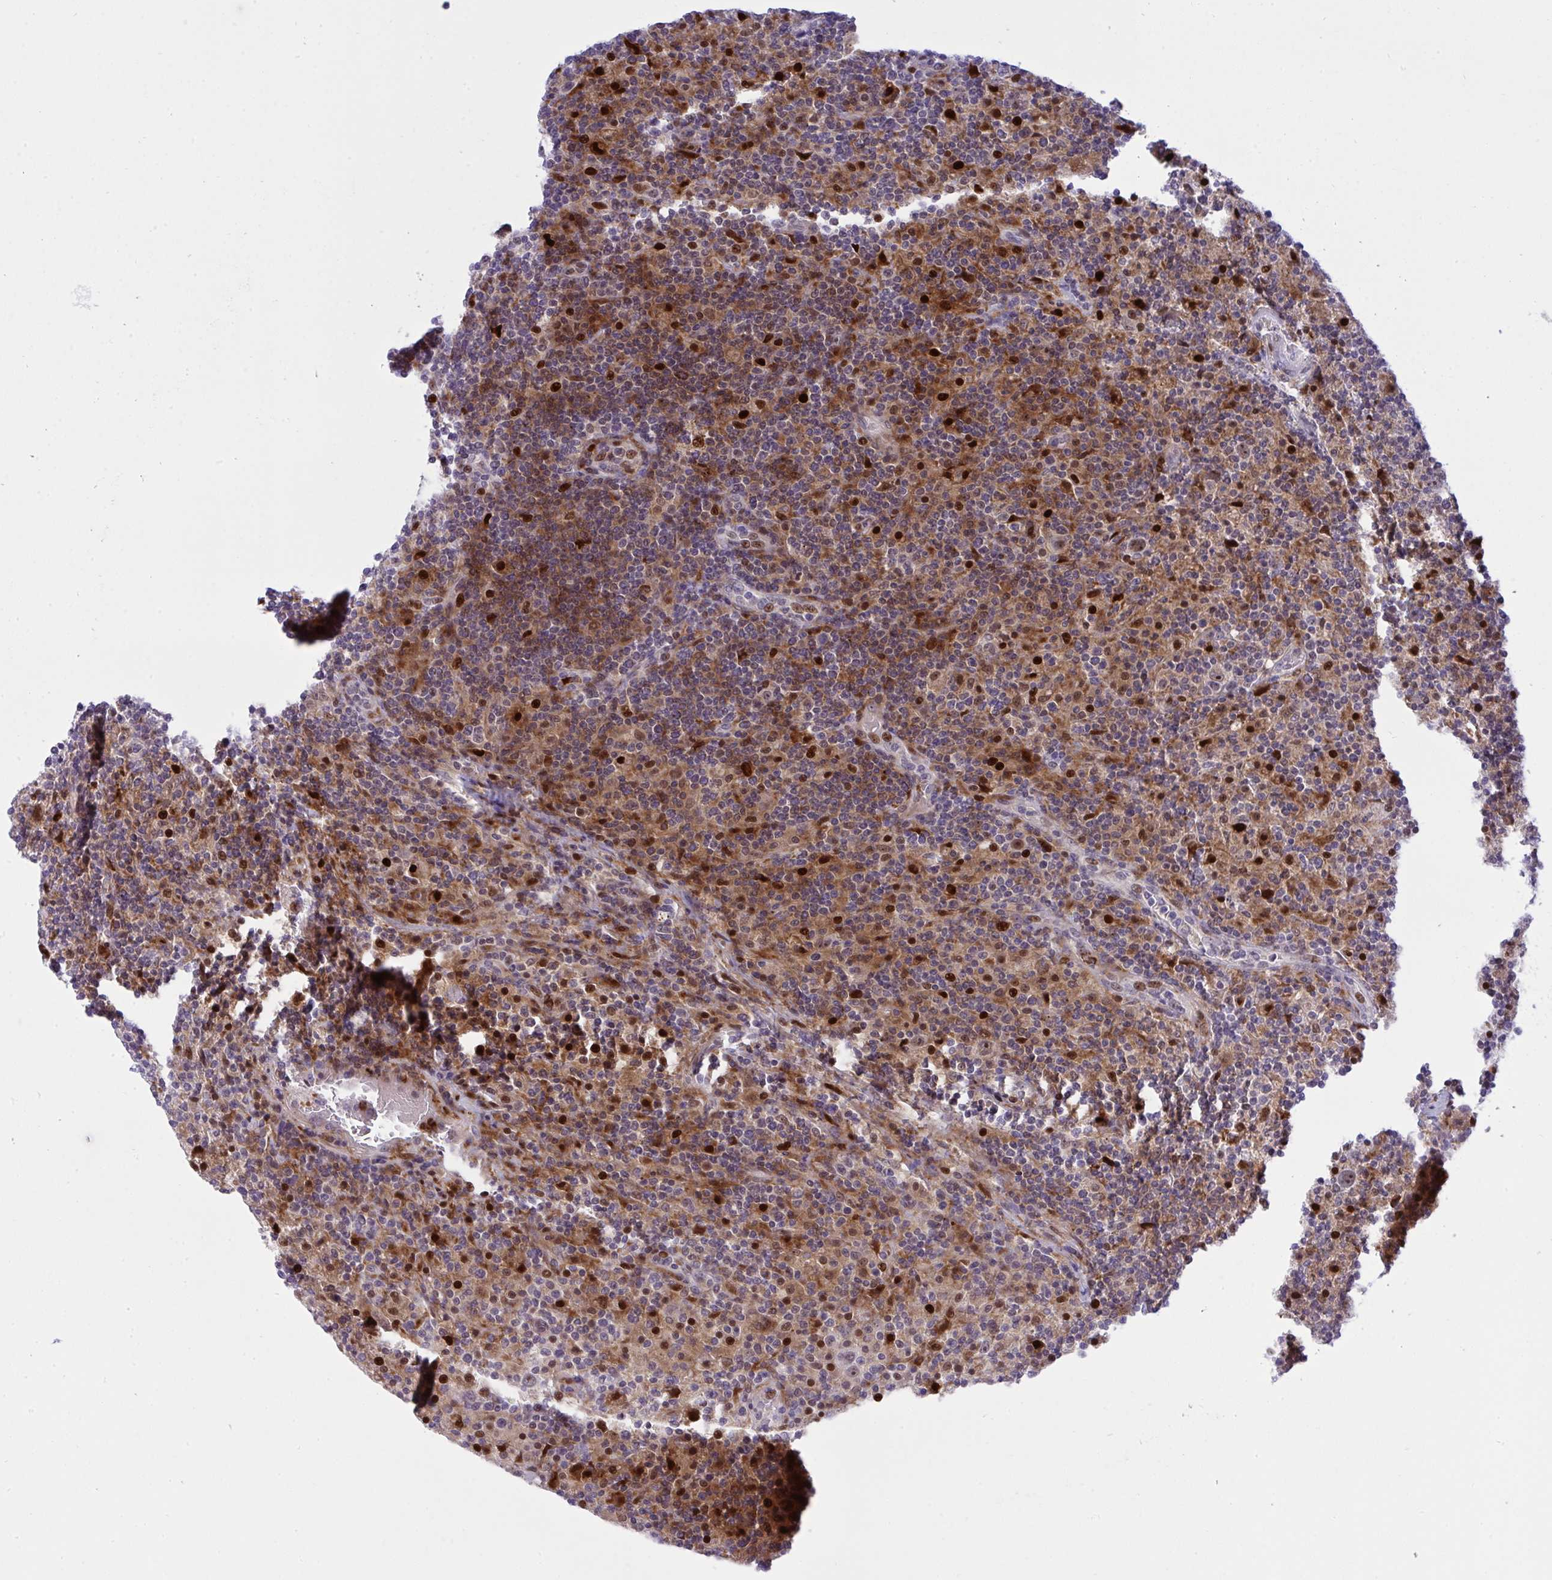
{"staining": {"intensity": "weak", "quantity": ">75%", "location": "nuclear"}, "tissue": "lymphoma", "cell_type": "Tumor cells", "image_type": "cancer", "snomed": [{"axis": "morphology", "description": "Hodgkin's disease, NOS"}, {"axis": "topography", "description": "Lymph node"}], "caption": "About >75% of tumor cells in Hodgkin's disease show weak nuclear protein positivity as visualized by brown immunohistochemical staining.", "gene": "ZNF554", "patient": {"sex": "male", "age": 70}}